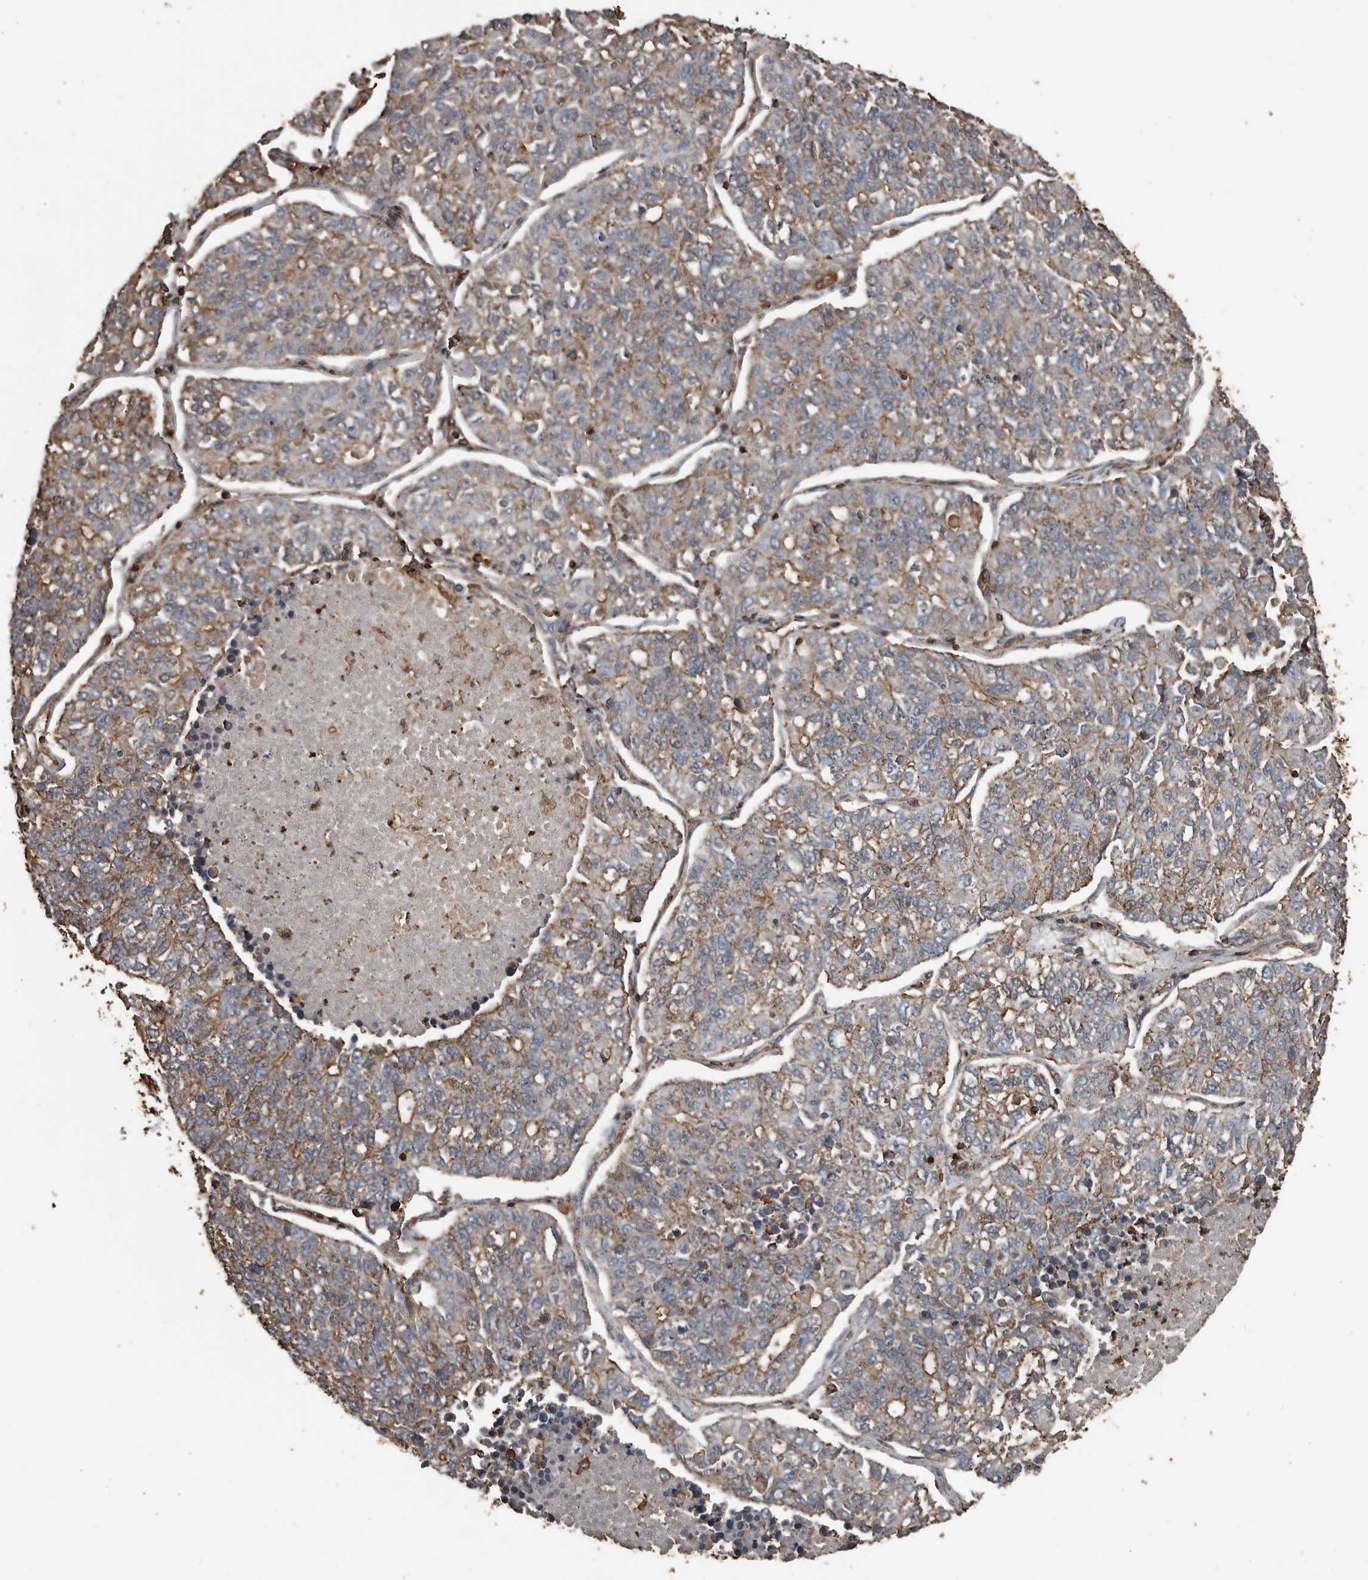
{"staining": {"intensity": "moderate", "quantity": "25%-75%", "location": "cytoplasmic/membranous"}, "tissue": "lung cancer", "cell_type": "Tumor cells", "image_type": "cancer", "snomed": [{"axis": "morphology", "description": "Adenocarcinoma, NOS"}, {"axis": "topography", "description": "Lung"}], "caption": "Lung cancer (adenocarcinoma) tissue shows moderate cytoplasmic/membranous positivity in approximately 25%-75% of tumor cells", "gene": "DENND6B", "patient": {"sex": "male", "age": 49}}